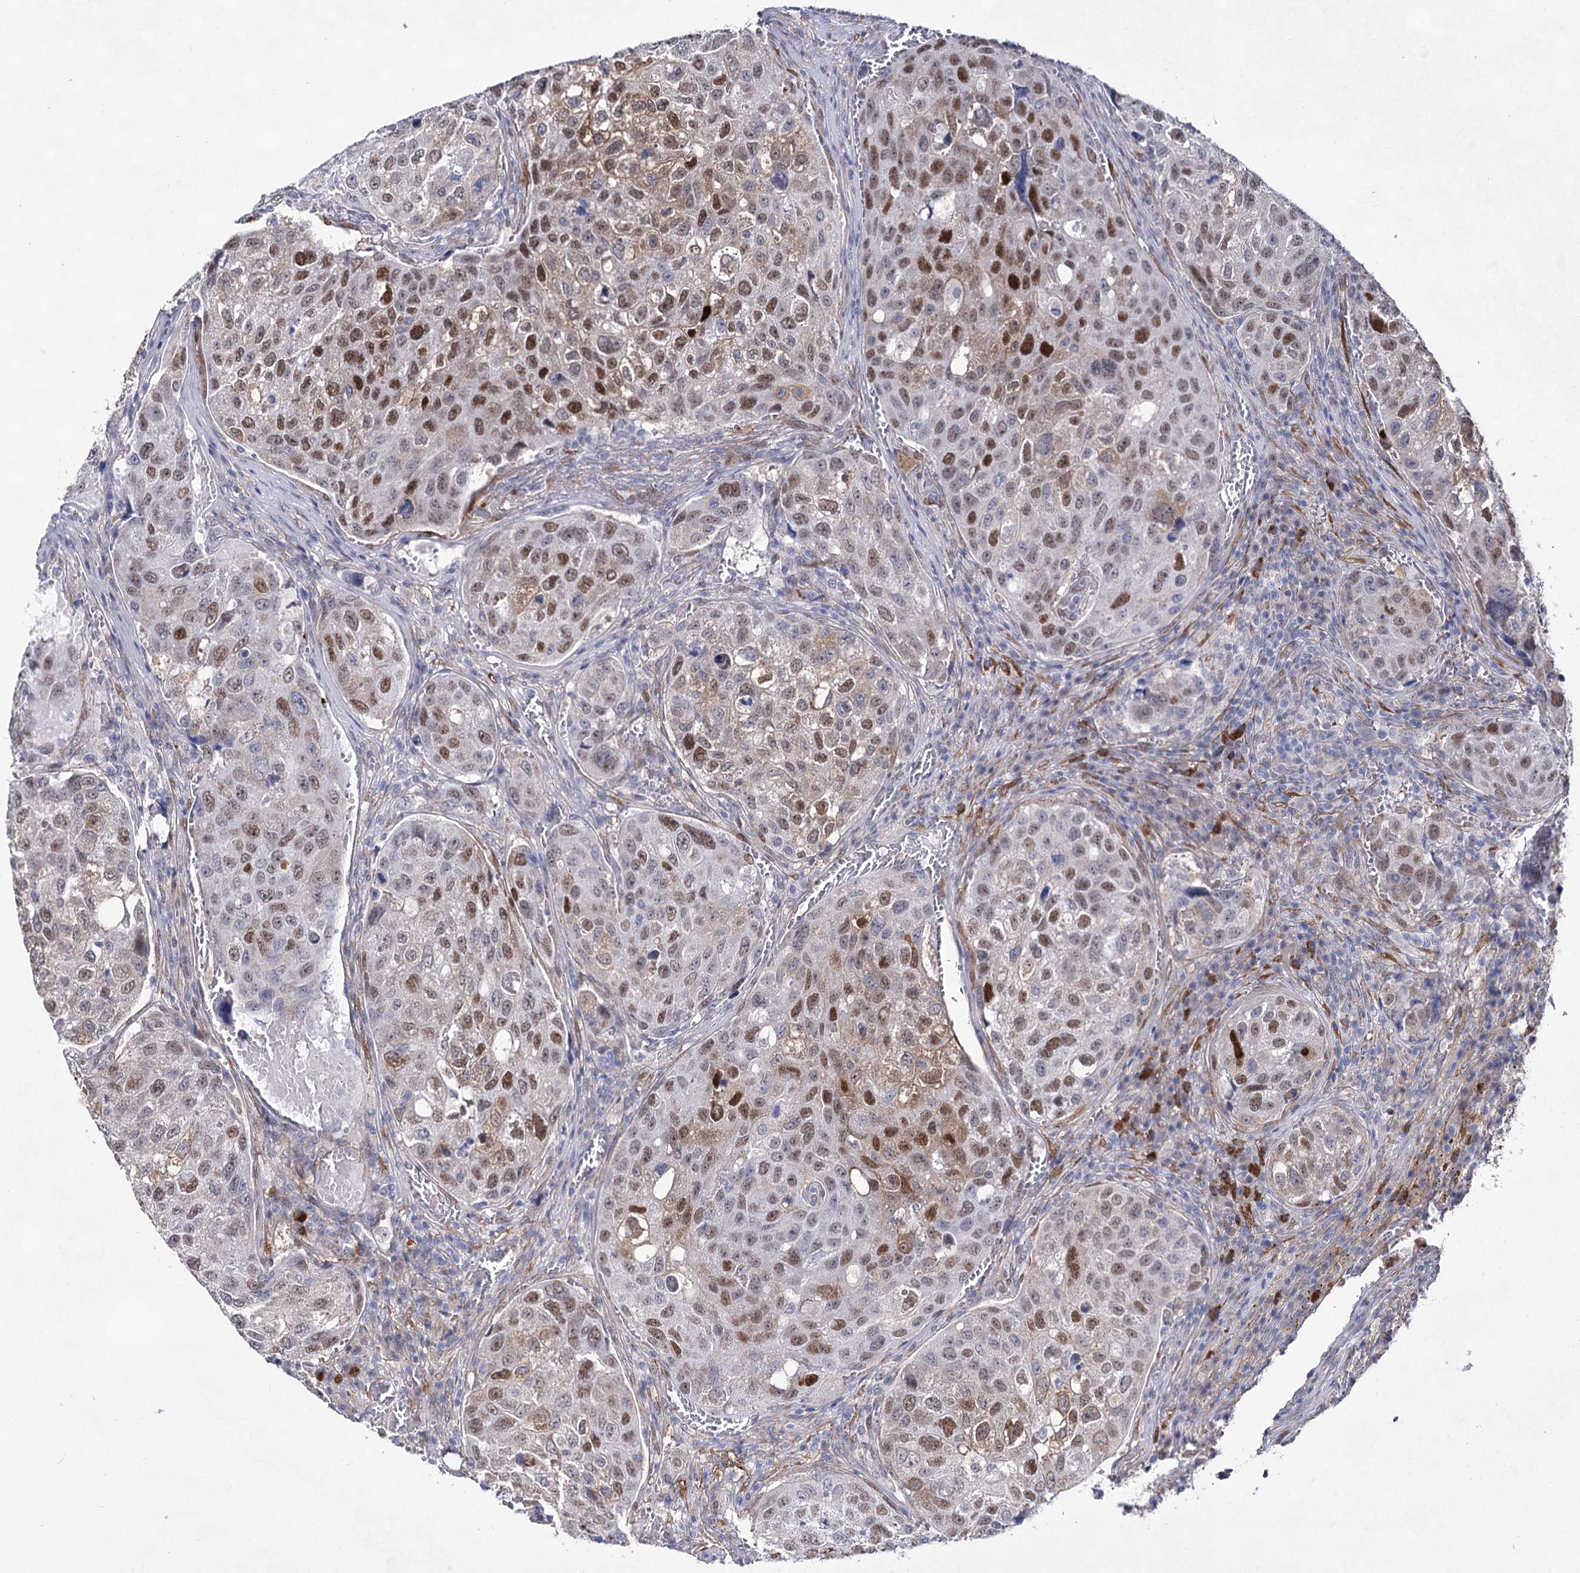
{"staining": {"intensity": "moderate", "quantity": "25%-75%", "location": "nuclear"}, "tissue": "urothelial cancer", "cell_type": "Tumor cells", "image_type": "cancer", "snomed": [{"axis": "morphology", "description": "Urothelial carcinoma, High grade"}, {"axis": "topography", "description": "Lymph node"}, {"axis": "topography", "description": "Urinary bladder"}], "caption": "Immunohistochemical staining of human urothelial carcinoma (high-grade) reveals medium levels of moderate nuclear positivity in approximately 25%-75% of tumor cells.", "gene": "UGDH", "patient": {"sex": "male", "age": 51}}